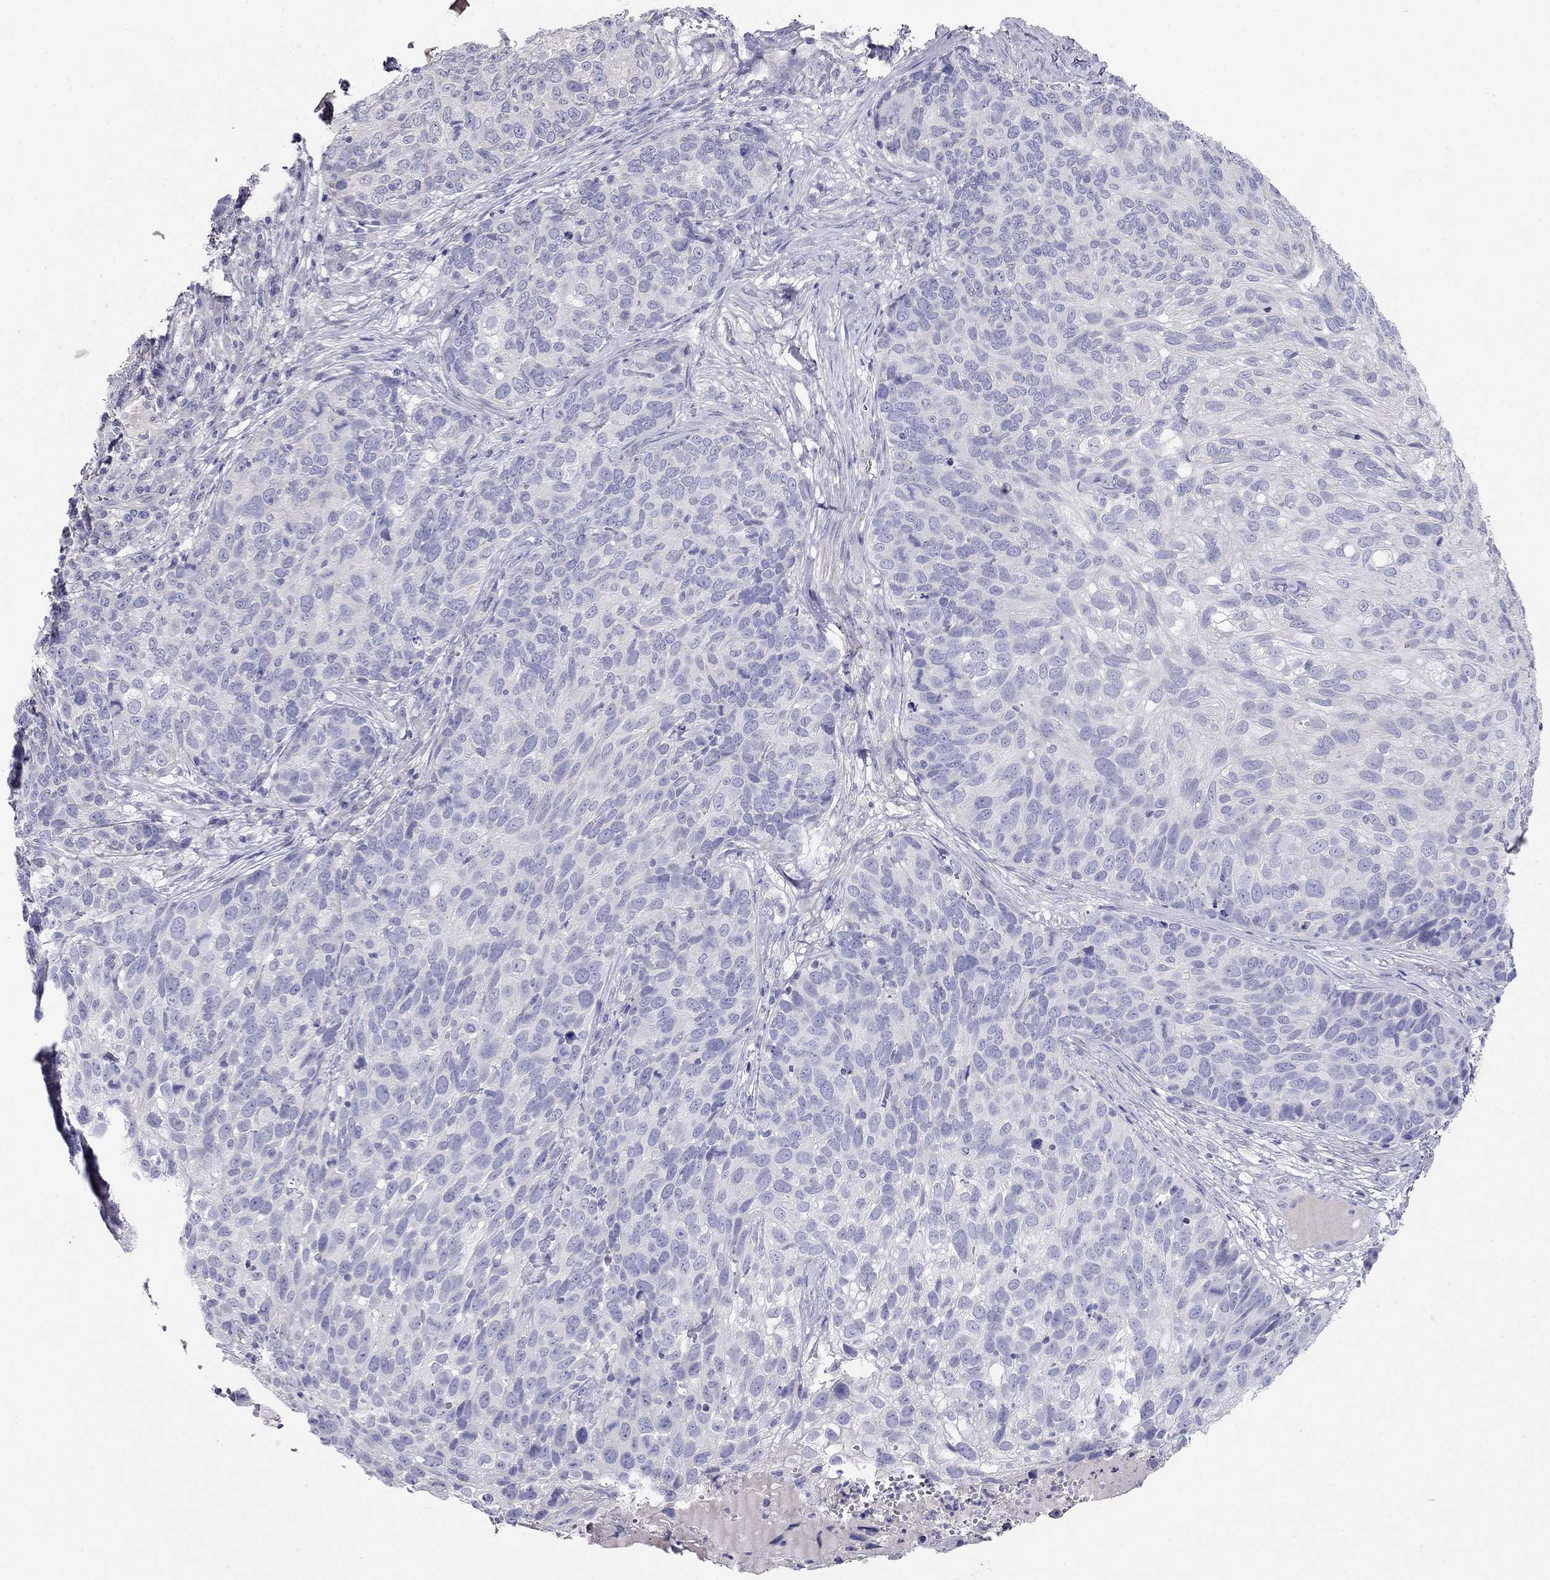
{"staining": {"intensity": "negative", "quantity": "none", "location": "none"}, "tissue": "skin cancer", "cell_type": "Tumor cells", "image_type": "cancer", "snomed": [{"axis": "morphology", "description": "Squamous cell carcinoma, NOS"}, {"axis": "topography", "description": "Skin"}], "caption": "DAB immunohistochemical staining of human skin cancer exhibits no significant staining in tumor cells.", "gene": "LY6H", "patient": {"sex": "male", "age": 92}}